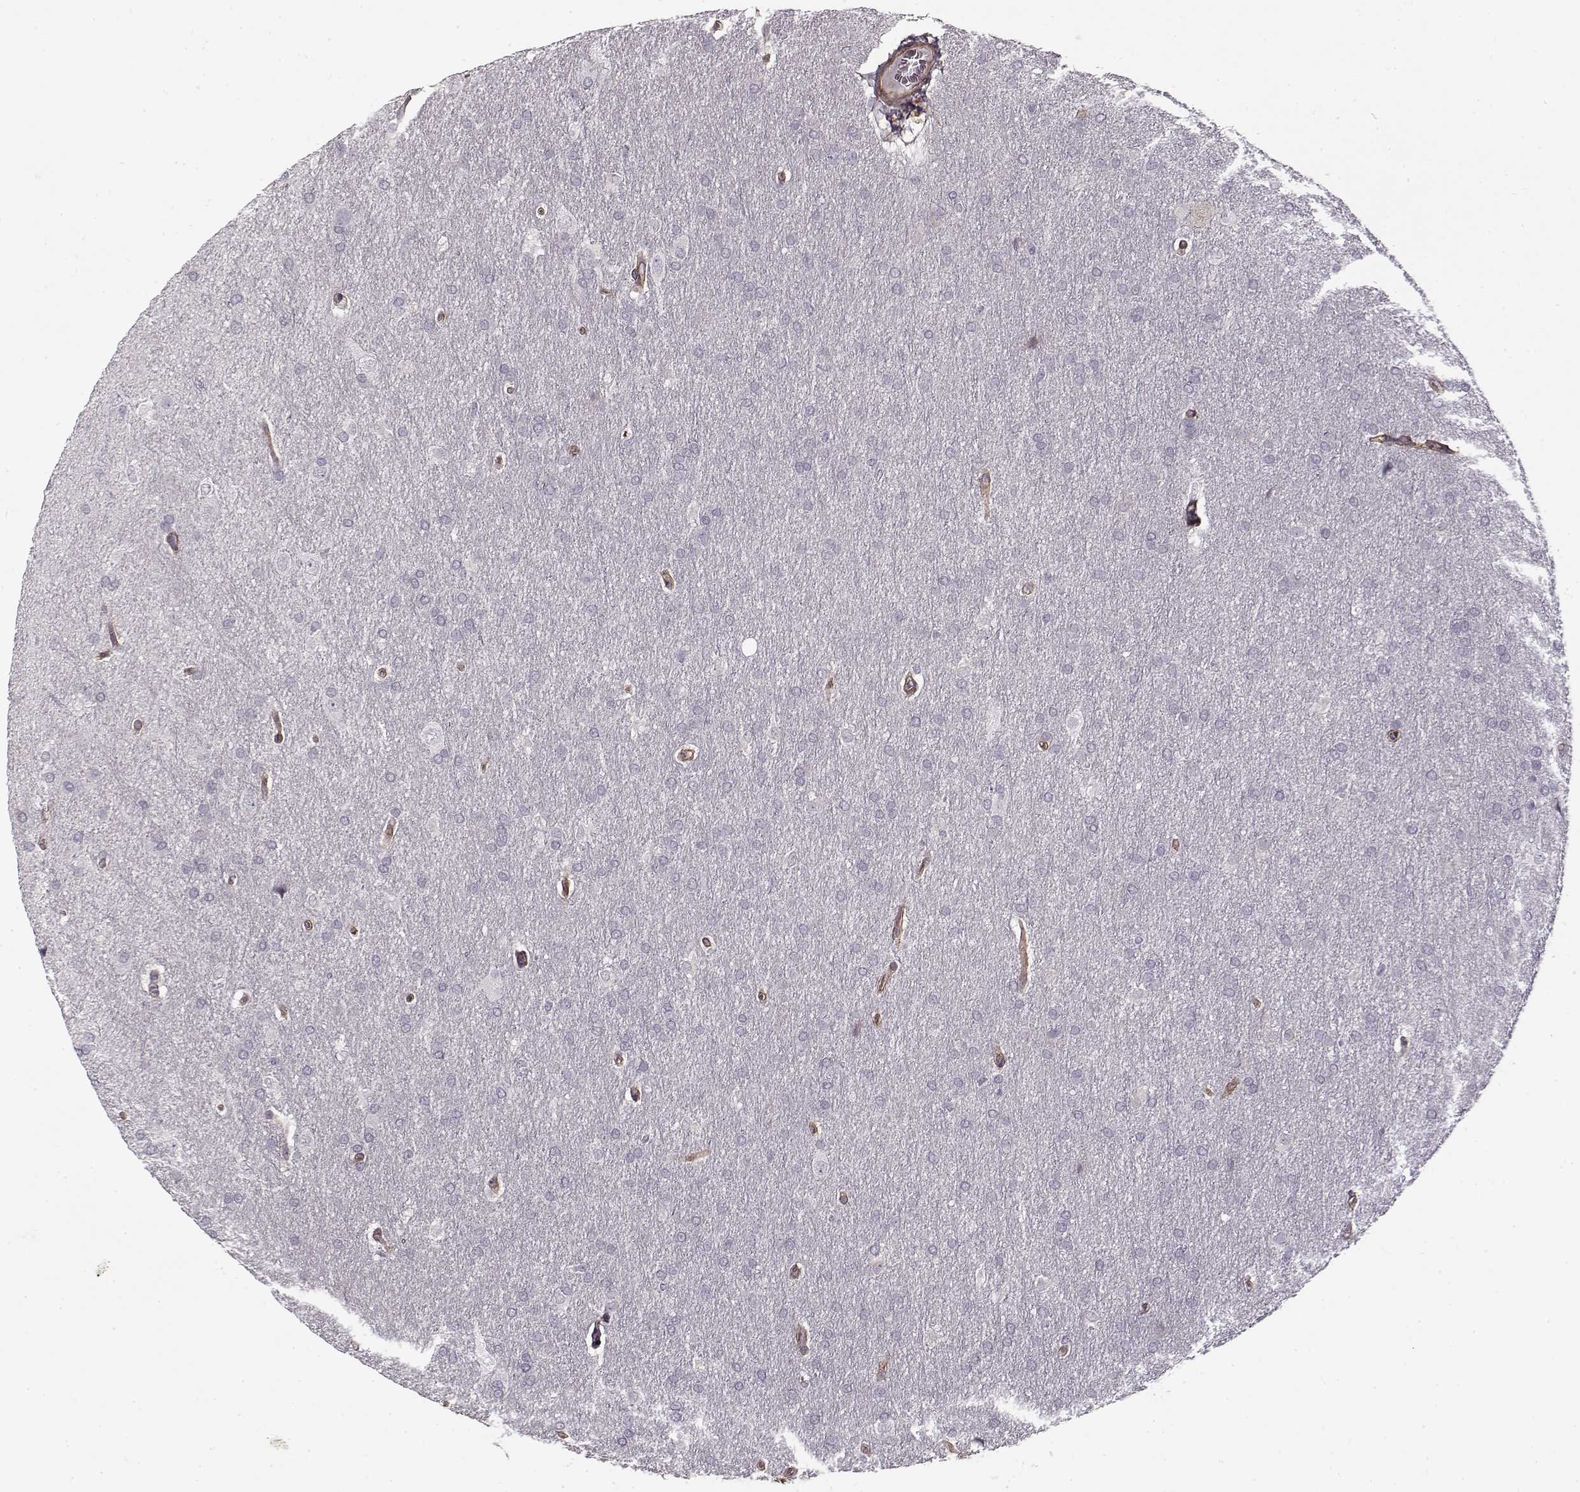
{"staining": {"intensity": "negative", "quantity": "none", "location": "none"}, "tissue": "glioma", "cell_type": "Tumor cells", "image_type": "cancer", "snomed": [{"axis": "morphology", "description": "Glioma, malignant, Low grade"}, {"axis": "topography", "description": "Brain"}], "caption": "There is no significant expression in tumor cells of malignant low-grade glioma.", "gene": "LAMB2", "patient": {"sex": "female", "age": 32}}